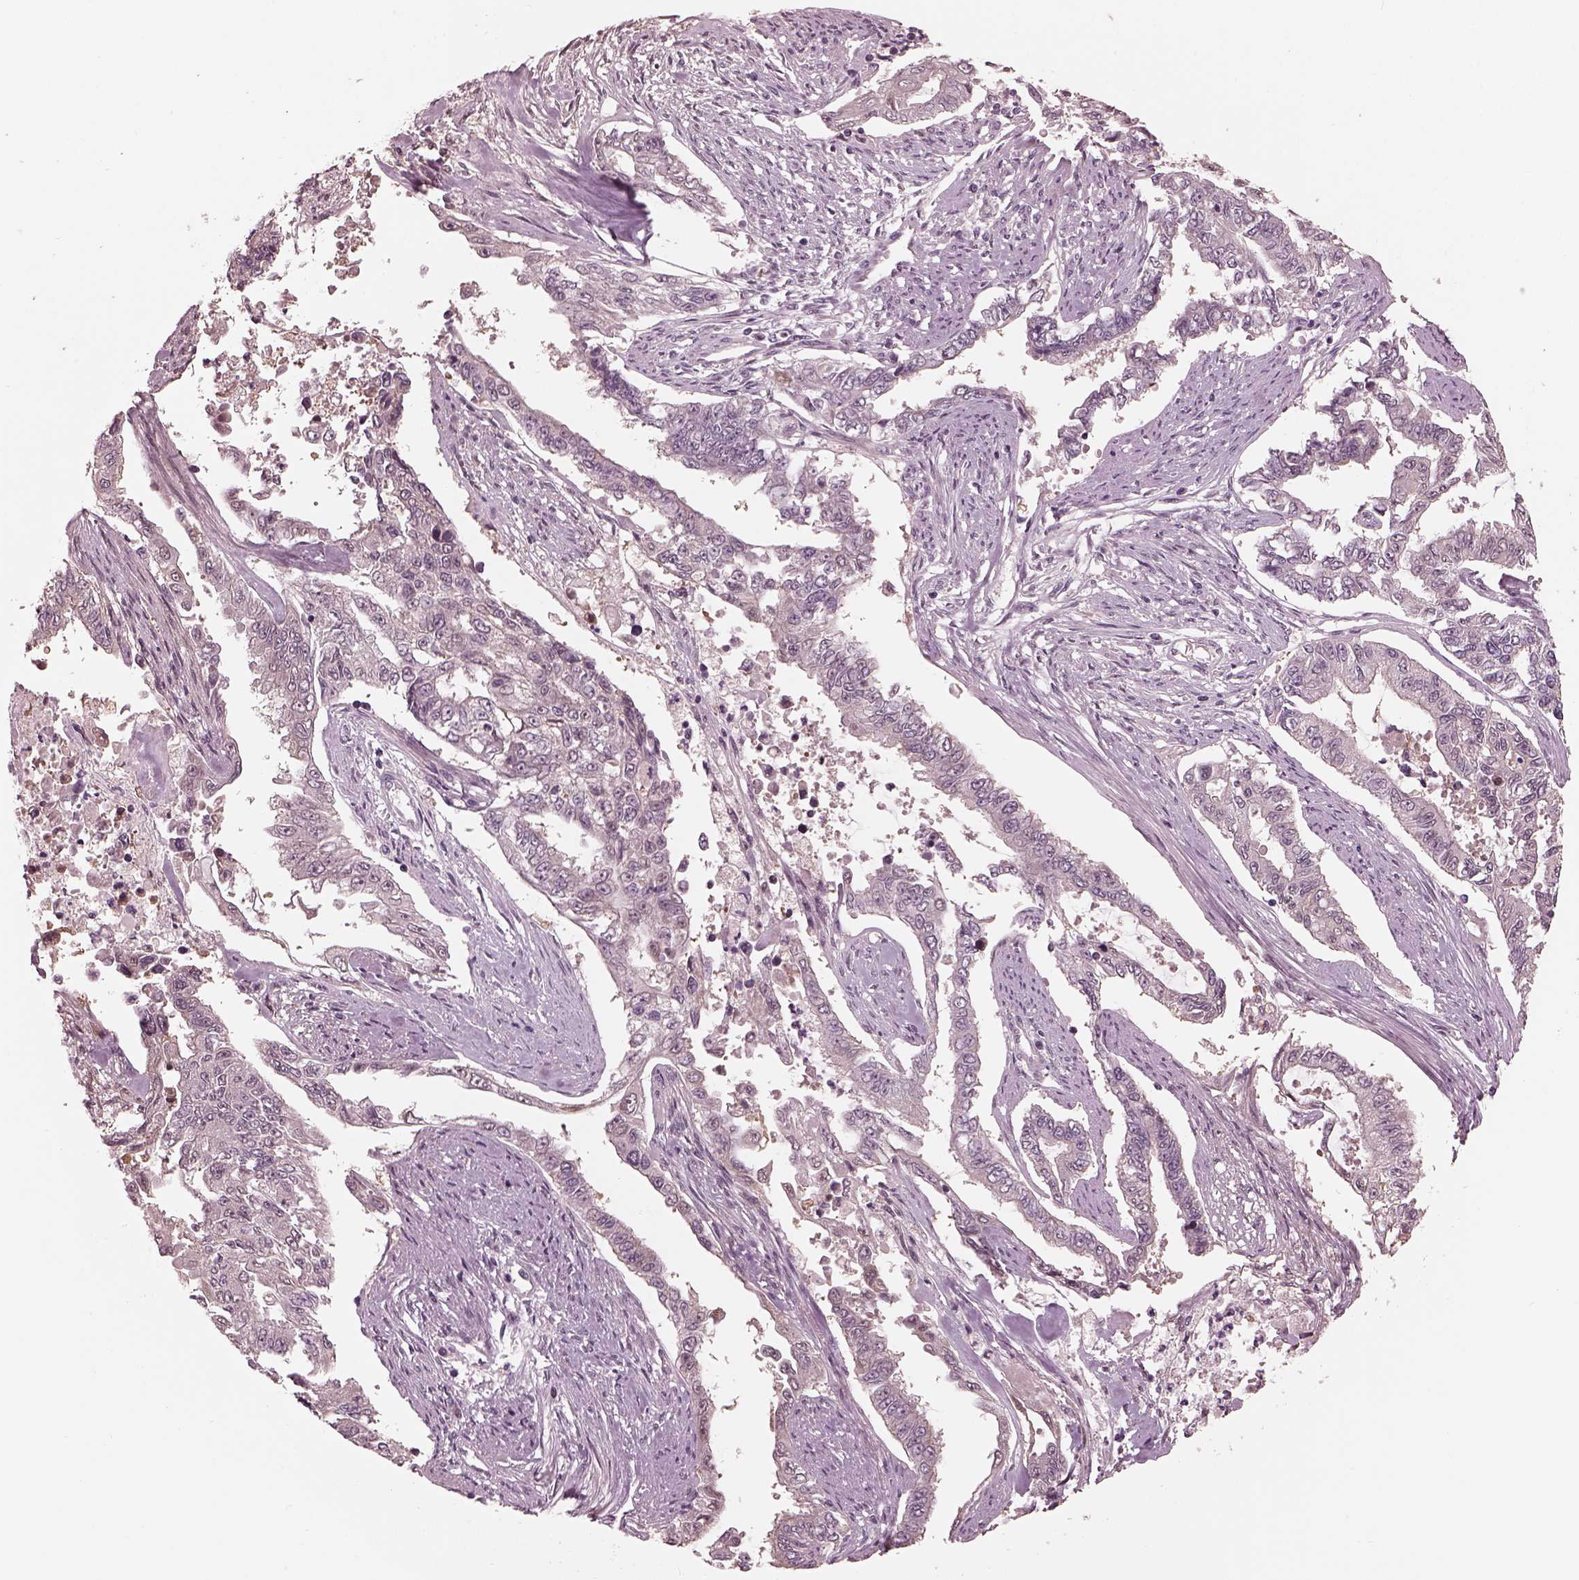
{"staining": {"intensity": "negative", "quantity": "none", "location": "none"}, "tissue": "endometrial cancer", "cell_type": "Tumor cells", "image_type": "cancer", "snomed": [{"axis": "morphology", "description": "Adenocarcinoma, NOS"}, {"axis": "topography", "description": "Uterus"}], "caption": "An image of human endometrial cancer (adenocarcinoma) is negative for staining in tumor cells.", "gene": "IQCG", "patient": {"sex": "female", "age": 59}}